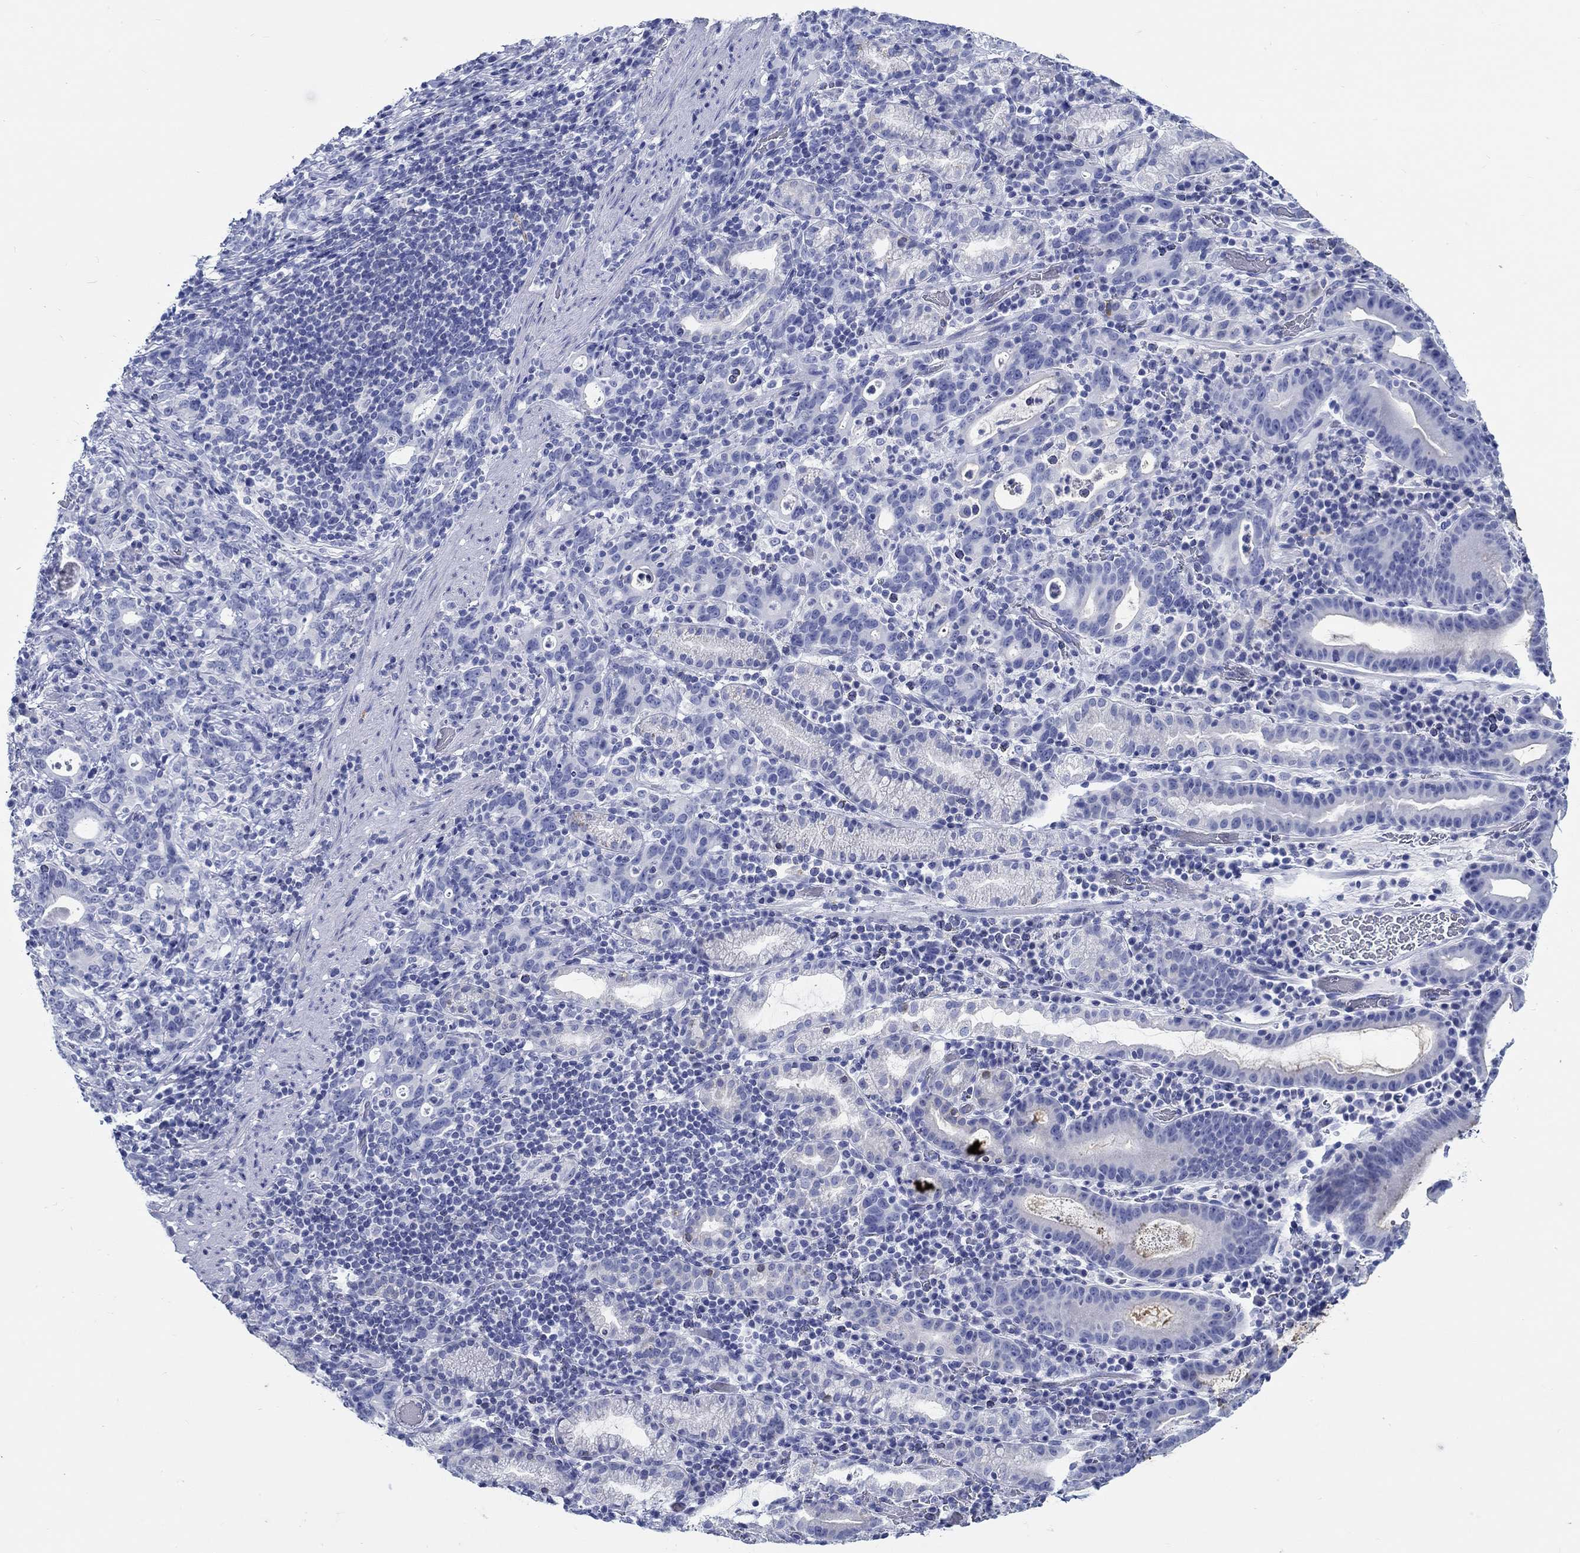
{"staining": {"intensity": "negative", "quantity": "none", "location": "none"}, "tissue": "stomach cancer", "cell_type": "Tumor cells", "image_type": "cancer", "snomed": [{"axis": "morphology", "description": "Adenocarcinoma, NOS"}, {"axis": "topography", "description": "Stomach"}], "caption": "An image of stomach adenocarcinoma stained for a protein shows no brown staining in tumor cells.", "gene": "FBXO2", "patient": {"sex": "male", "age": 79}}